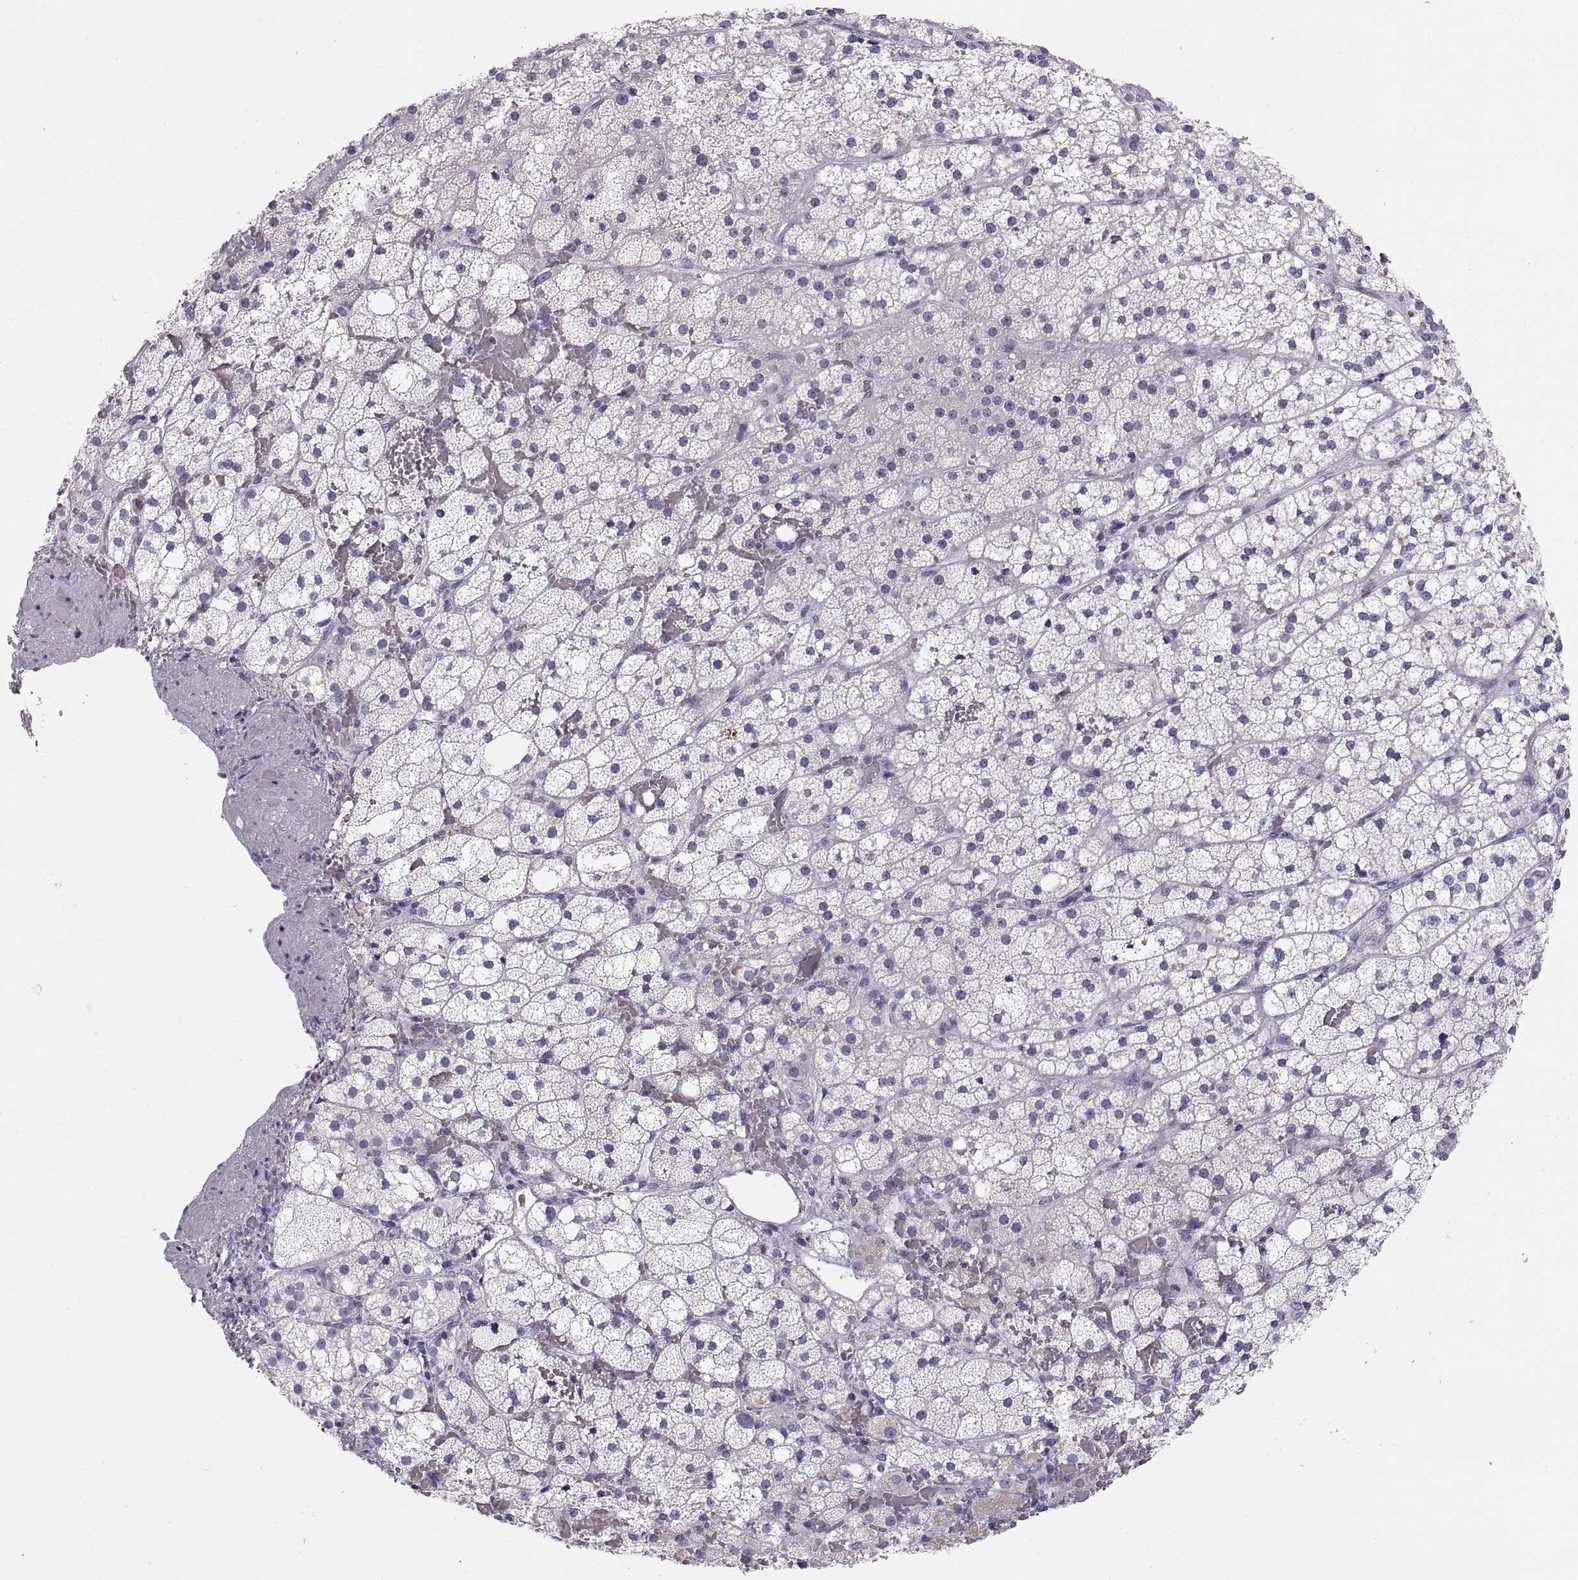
{"staining": {"intensity": "negative", "quantity": "none", "location": "none"}, "tissue": "adrenal gland", "cell_type": "Glandular cells", "image_type": "normal", "snomed": [{"axis": "morphology", "description": "Normal tissue, NOS"}, {"axis": "topography", "description": "Adrenal gland"}], "caption": "DAB (3,3'-diaminobenzidine) immunohistochemical staining of benign adrenal gland demonstrates no significant positivity in glandular cells.", "gene": "COL9A3", "patient": {"sex": "male", "age": 53}}